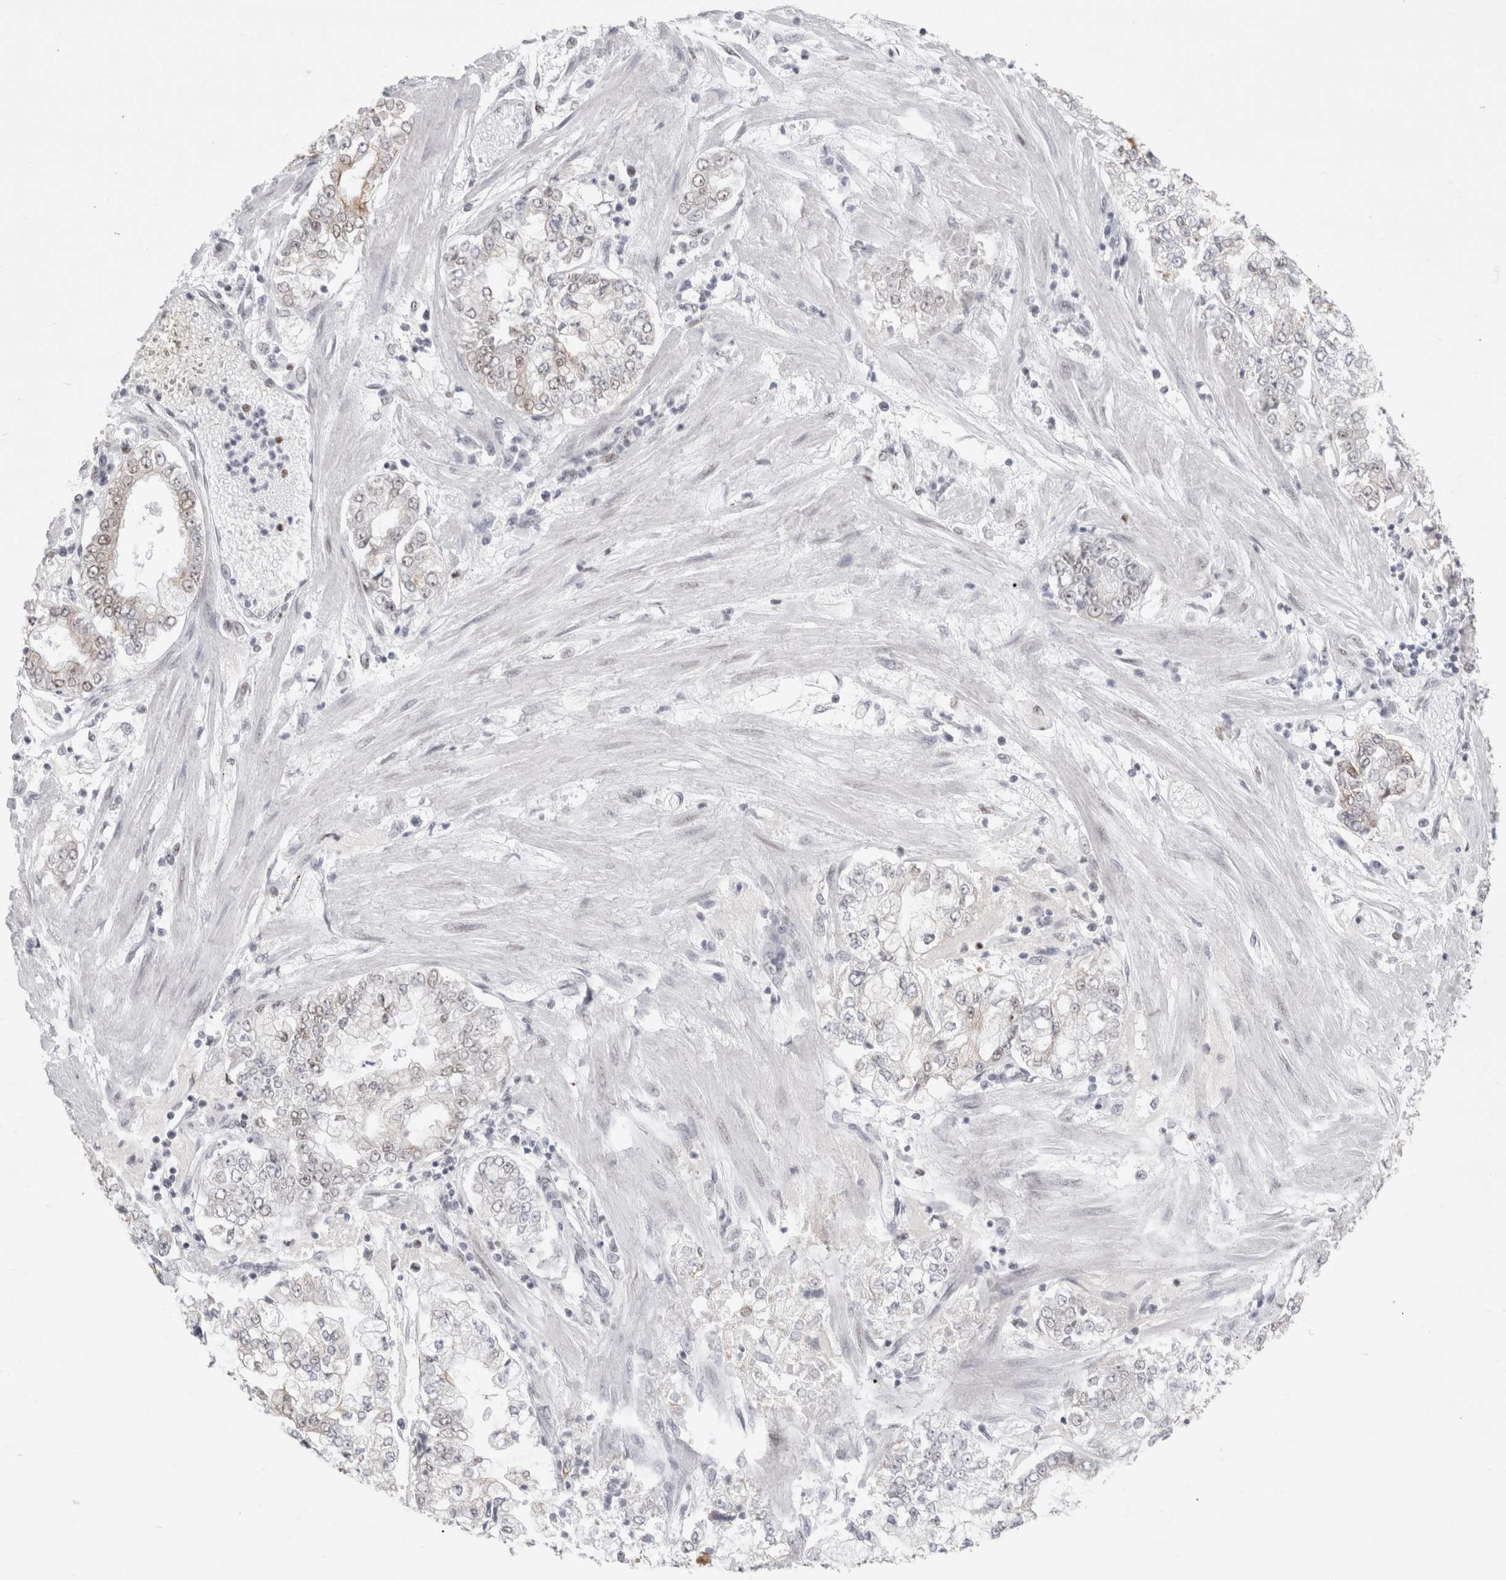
{"staining": {"intensity": "weak", "quantity": "<25%", "location": "nuclear"}, "tissue": "stomach cancer", "cell_type": "Tumor cells", "image_type": "cancer", "snomed": [{"axis": "morphology", "description": "Adenocarcinoma, NOS"}, {"axis": "topography", "description": "Stomach"}], "caption": "Adenocarcinoma (stomach) was stained to show a protein in brown. There is no significant expression in tumor cells.", "gene": "SMARCC1", "patient": {"sex": "male", "age": 76}}